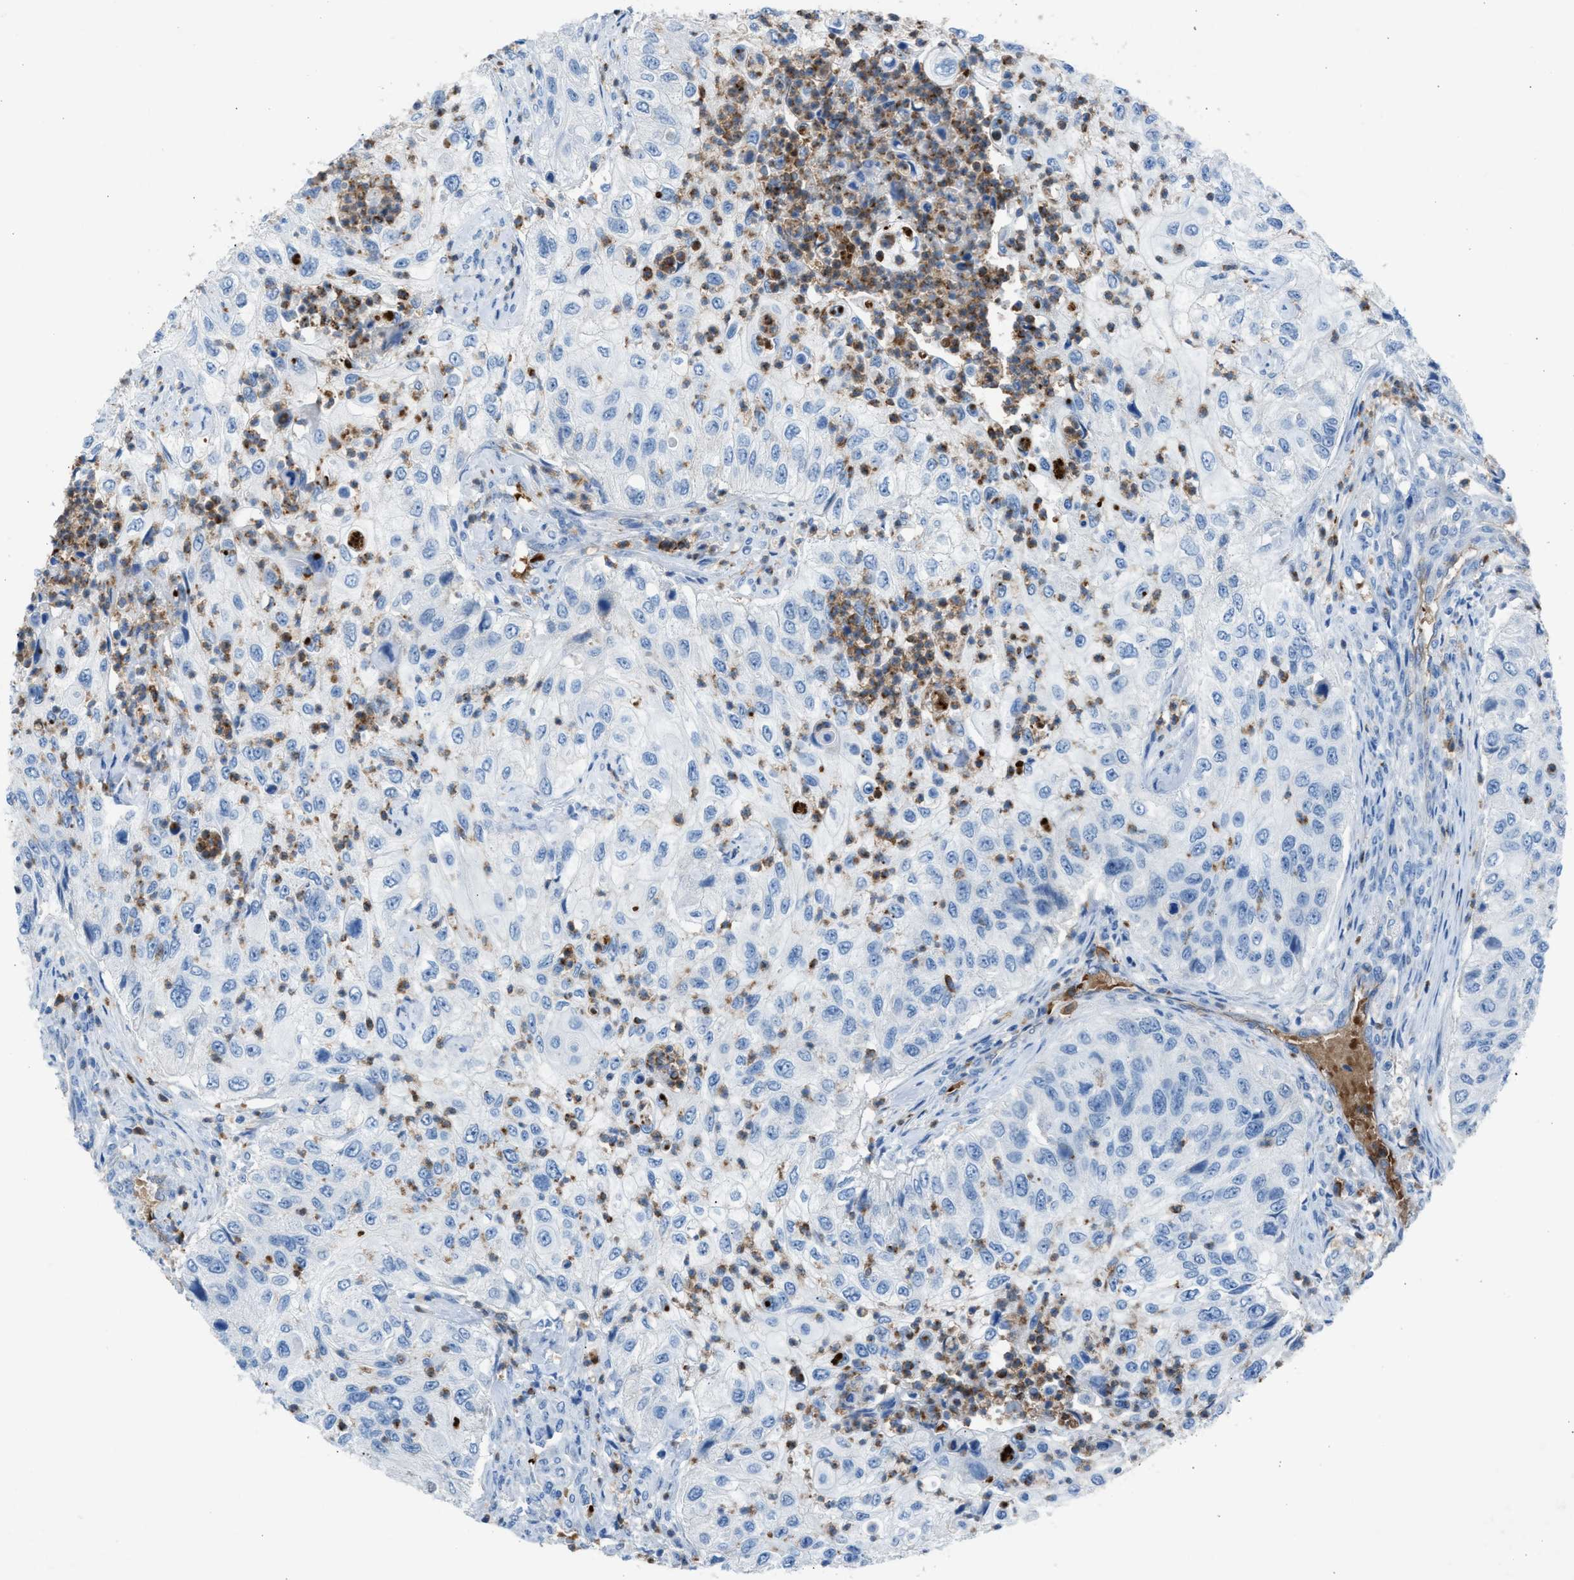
{"staining": {"intensity": "negative", "quantity": "none", "location": "none"}, "tissue": "urothelial cancer", "cell_type": "Tumor cells", "image_type": "cancer", "snomed": [{"axis": "morphology", "description": "Urothelial carcinoma, High grade"}, {"axis": "topography", "description": "Urinary bladder"}], "caption": "A high-resolution image shows immunohistochemistry staining of urothelial cancer, which demonstrates no significant positivity in tumor cells.", "gene": "CFAP77", "patient": {"sex": "female", "age": 60}}